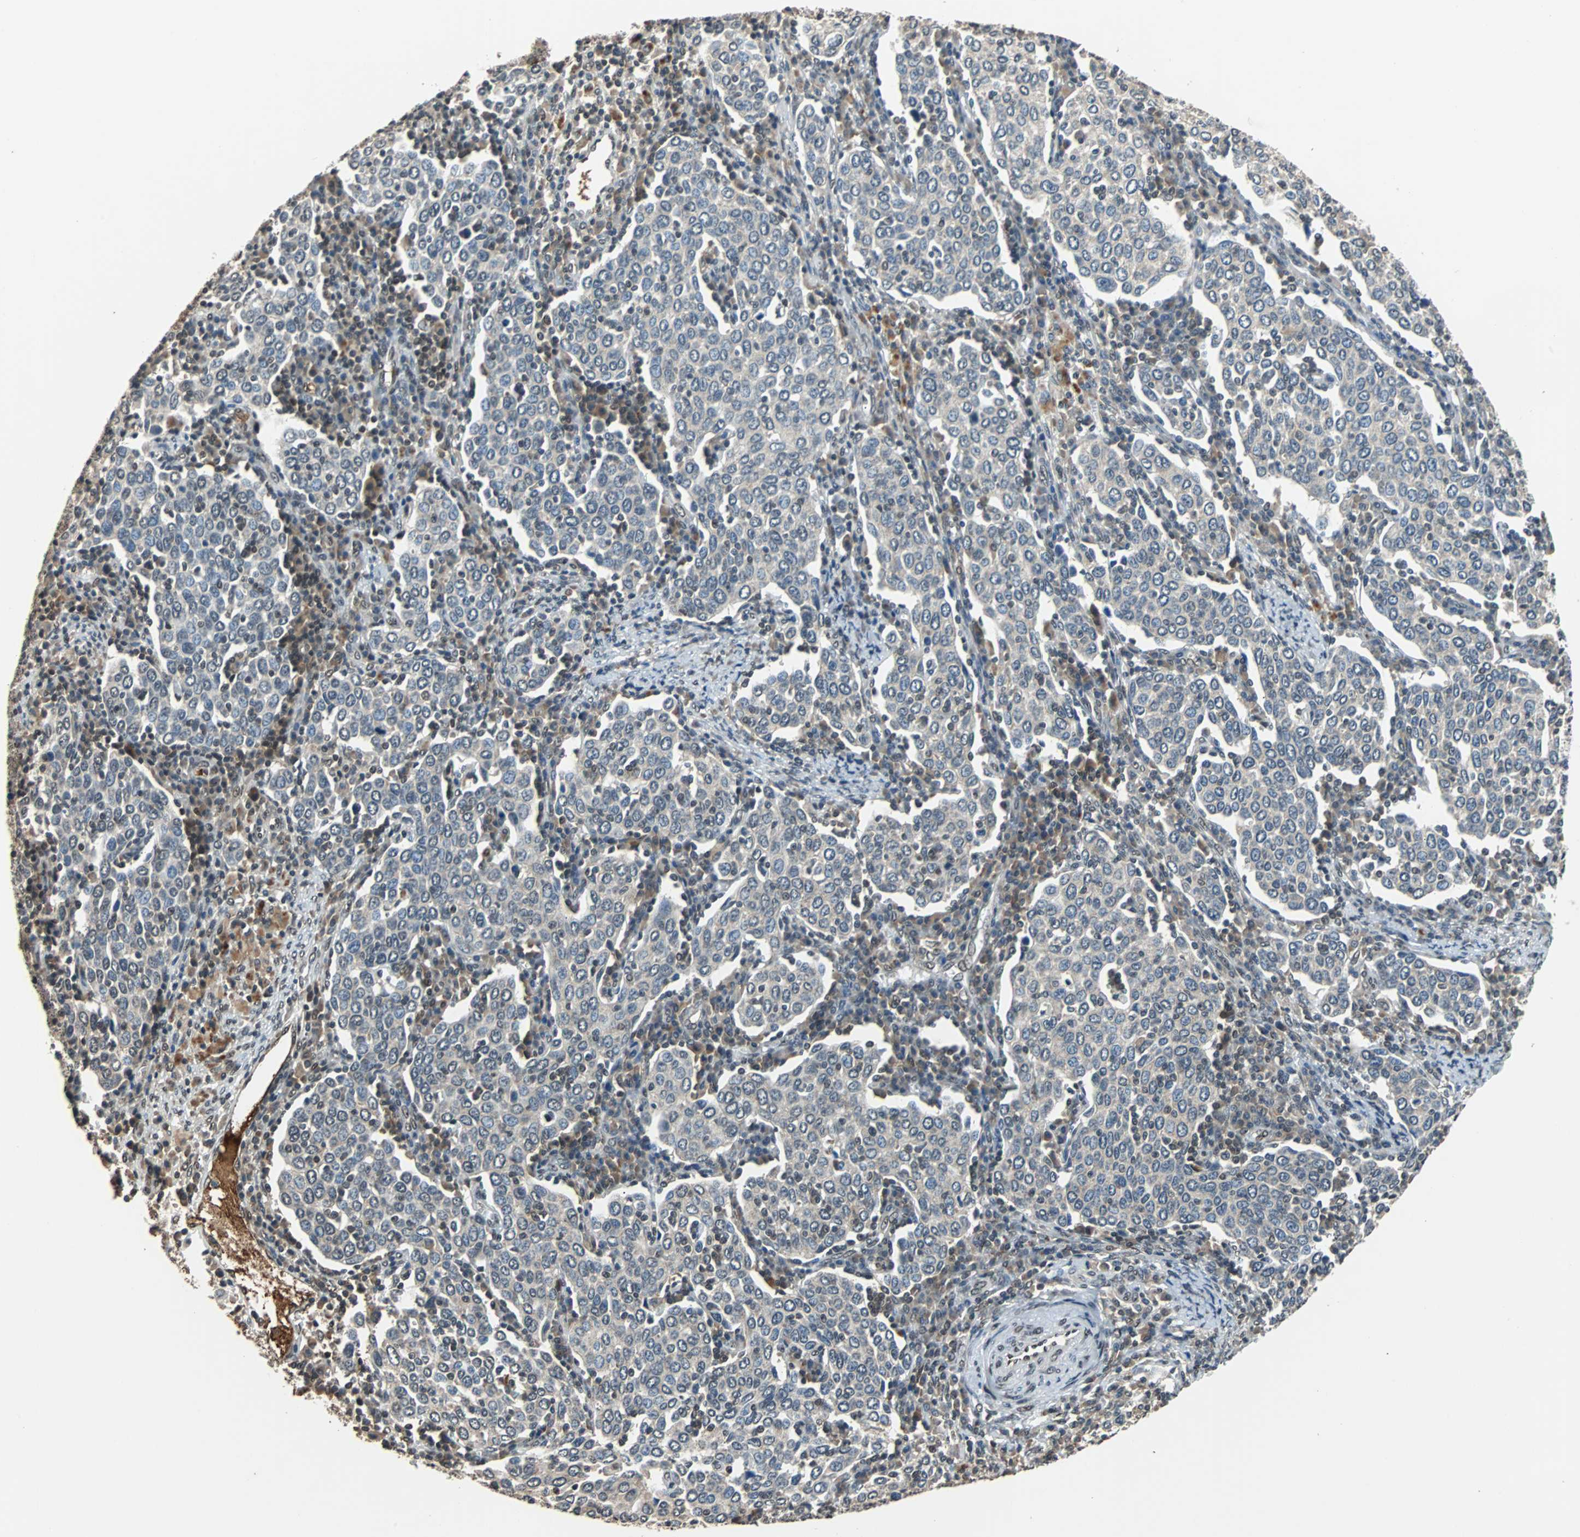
{"staining": {"intensity": "weak", "quantity": "<25%", "location": "cytoplasmic/membranous"}, "tissue": "cervical cancer", "cell_type": "Tumor cells", "image_type": "cancer", "snomed": [{"axis": "morphology", "description": "Squamous cell carcinoma, NOS"}, {"axis": "topography", "description": "Cervix"}], "caption": "Tumor cells are negative for protein expression in human squamous cell carcinoma (cervical).", "gene": "PHC1", "patient": {"sex": "female", "age": 40}}